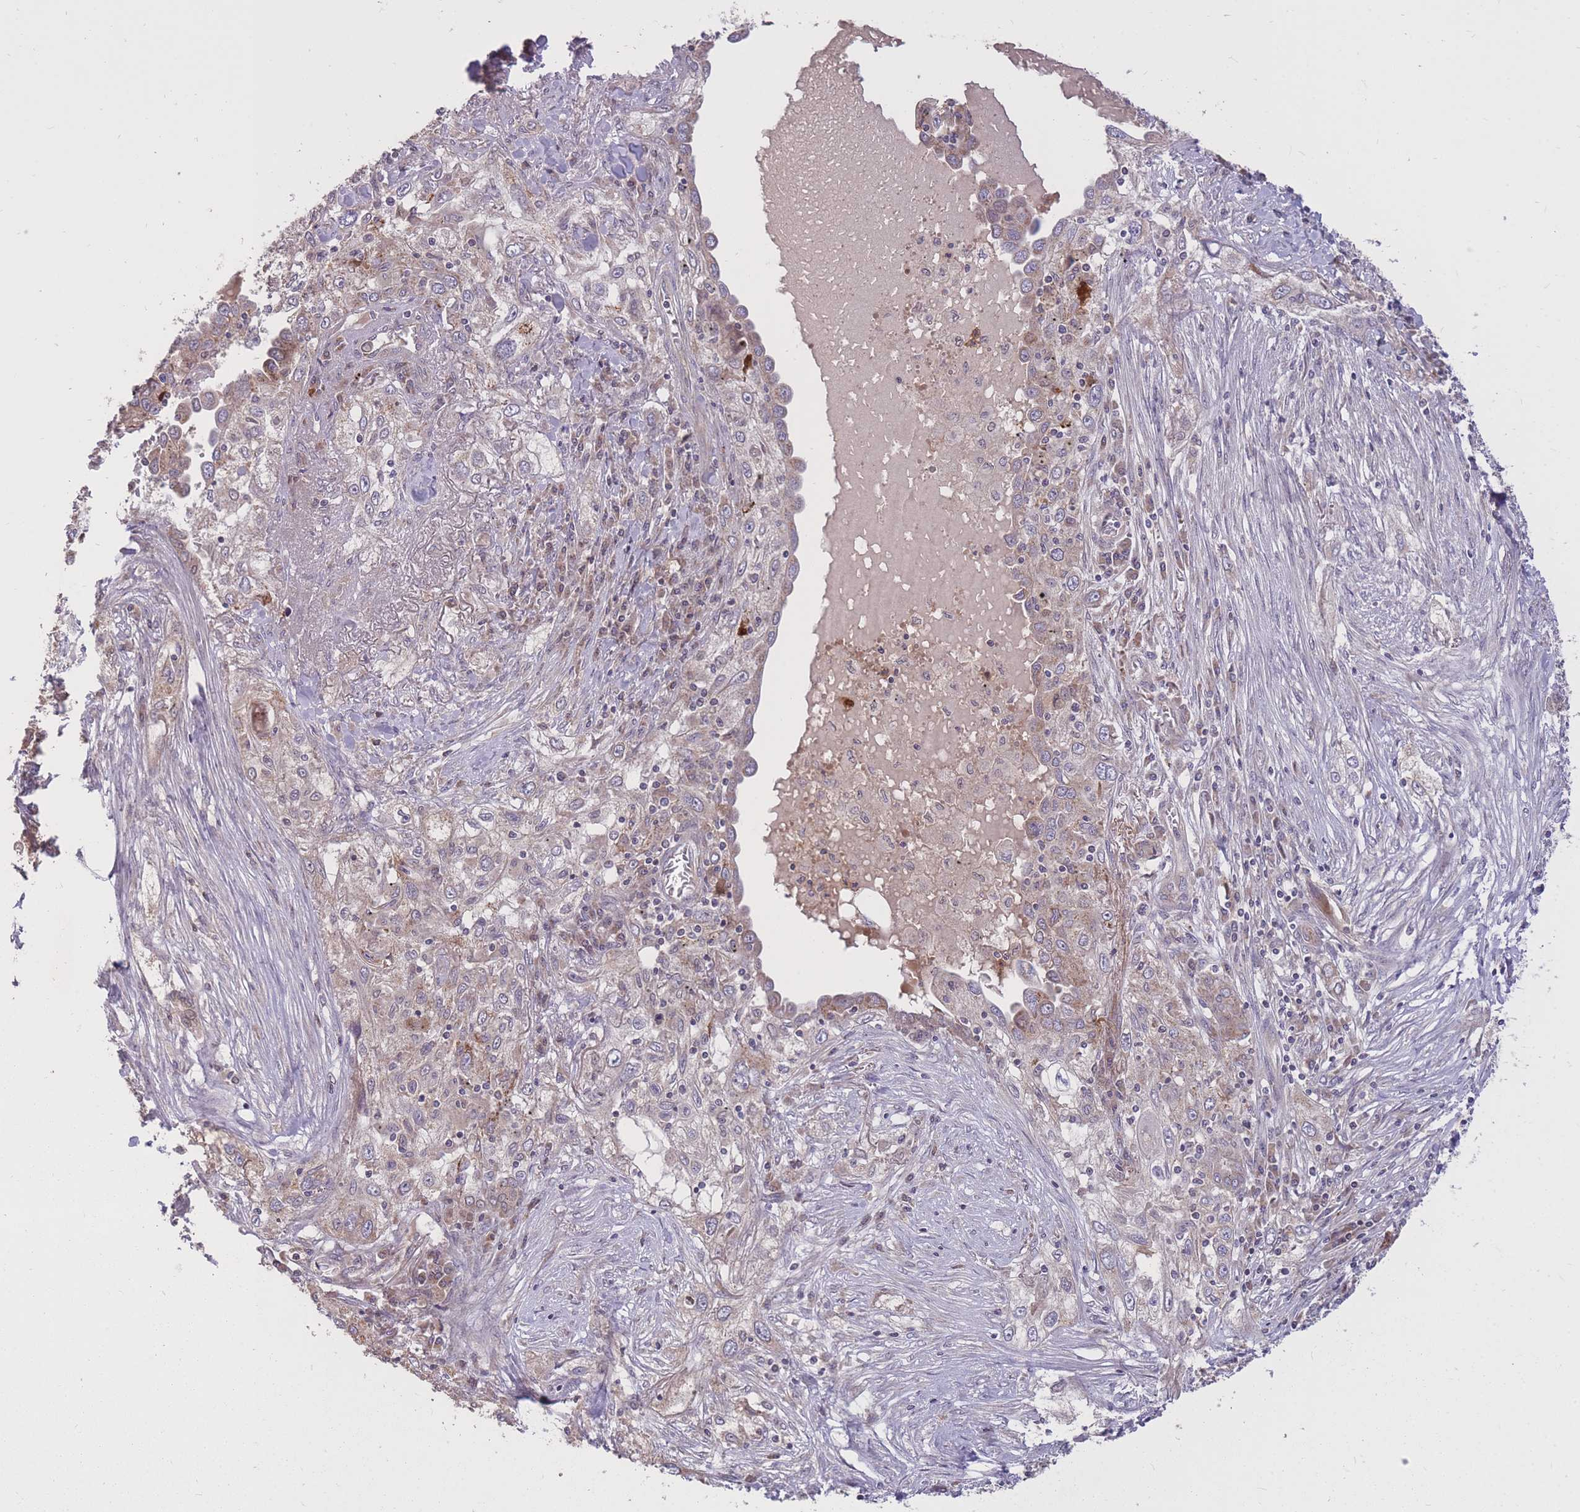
{"staining": {"intensity": "moderate", "quantity": "25%-75%", "location": "cytoplasmic/membranous"}, "tissue": "lung cancer", "cell_type": "Tumor cells", "image_type": "cancer", "snomed": [{"axis": "morphology", "description": "Squamous cell carcinoma, NOS"}, {"axis": "topography", "description": "Lung"}], "caption": "There is medium levels of moderate cytoplasmic/membranous expression in tumor cells of lung squamous cell carcinoma, as demonstrated by immunohistochemical staining (brown color).", "gene": "IGF2BP2", "patient": {"sex": "female", "age": 69}}